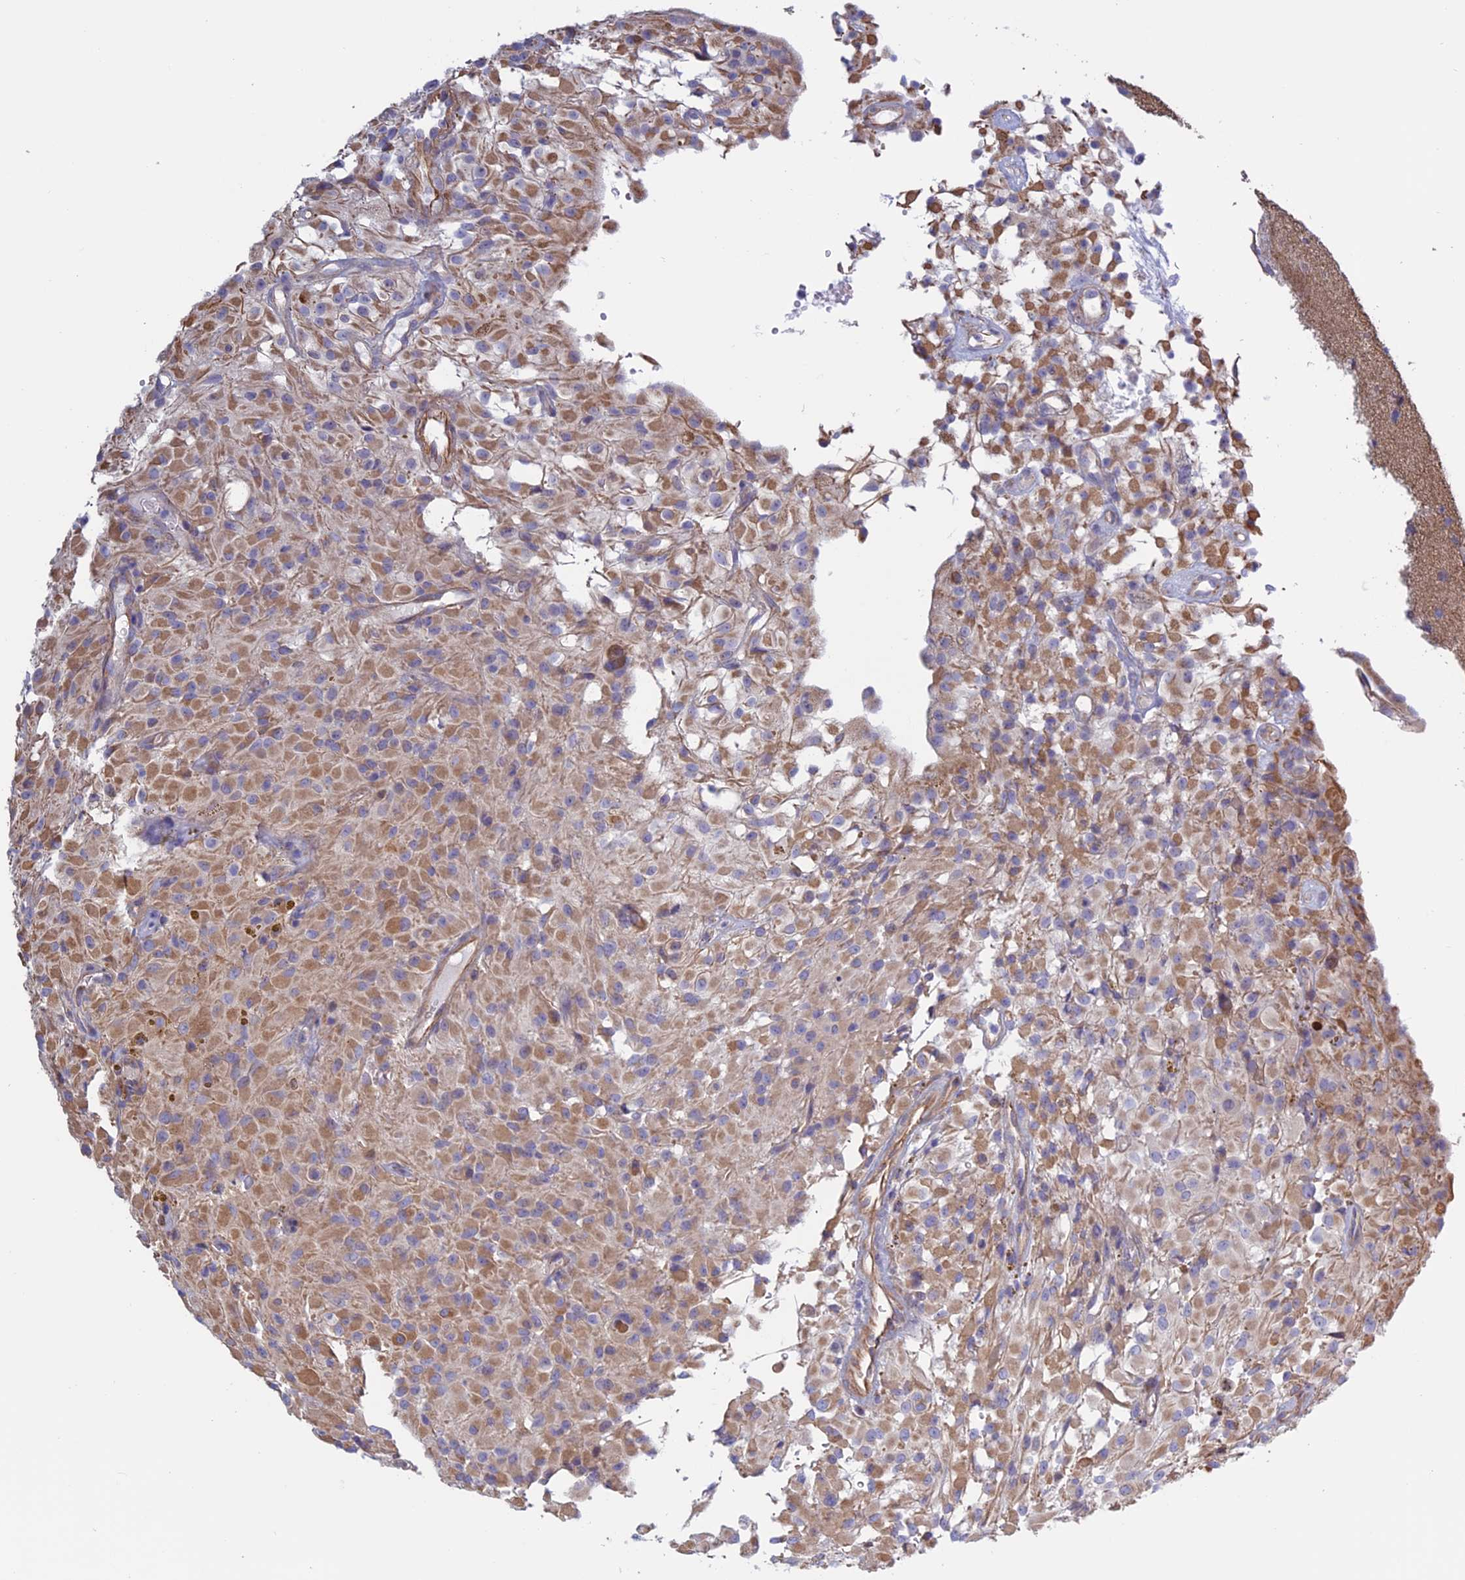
{"staining": {"intensity": "moderate", "quantity": "<25%", "location": "cytoplasmic/membranous"}, "tissue": "glioma", "cell_type": "Tumor cells", "image_type": "cancer", "snomed": [{"axis": "morphology", "description": "Glioma, malignant, High grade"}, {"axis": "topography", "description": "Brain"}], "caption": "Protein staining of malignant glioma (high-grade) tissue displays moderate cytoplasmic/membranous staining in approximately <25% of tumor cells.", "gene": "BCL2L10", "patient": {"sex": "female", "age": 59}}